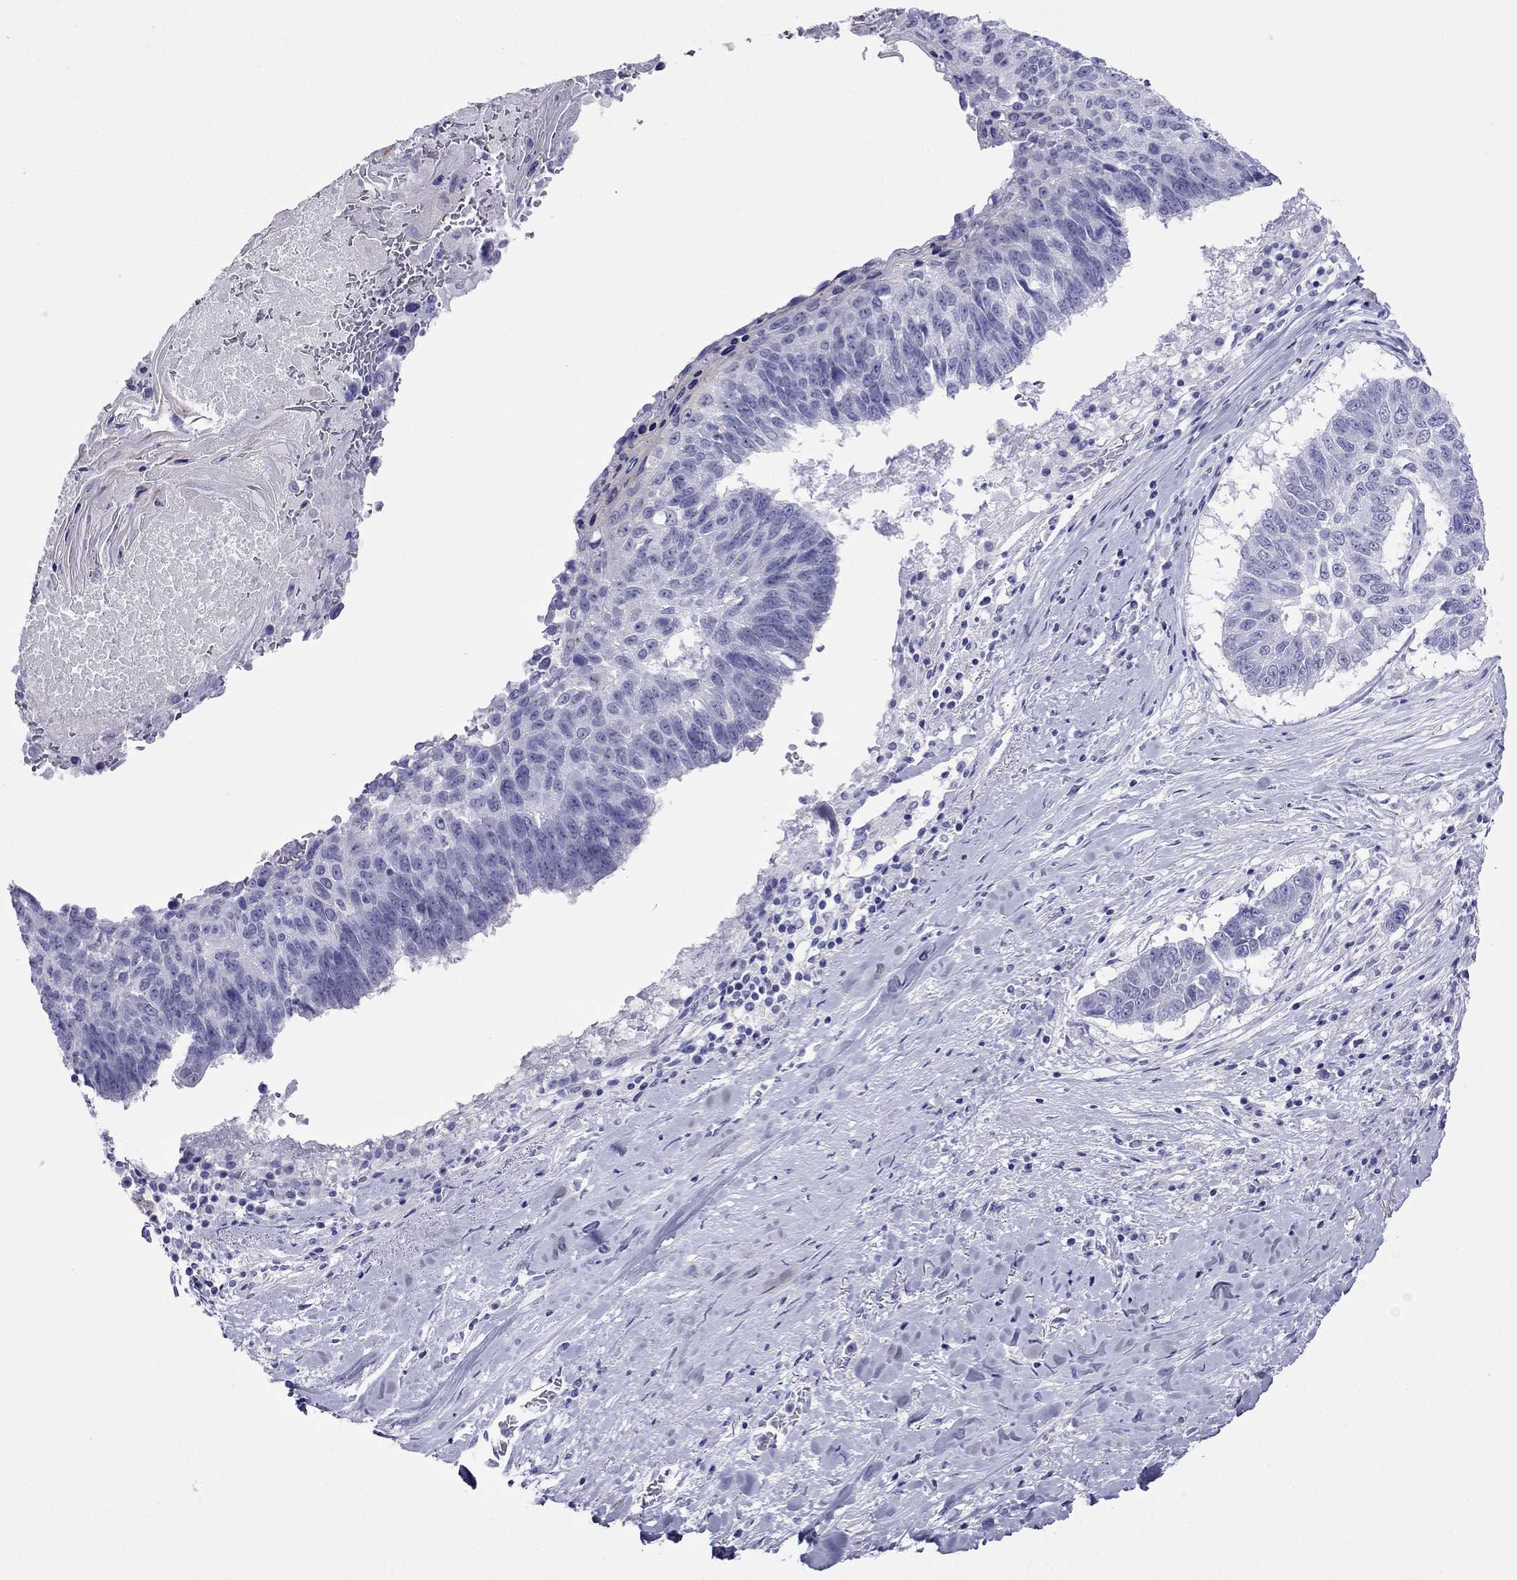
{"staining": {"intensity": "negative", "quantity": "none", "location": "none"}, "tissue": "lung cancer", "cell_type": "Tumor cells", "image_type": "cancer", "snomed": [{"axis": "morphology", "description": "Squamous cell carcinoma, NOS"}, {"axis": "topography", "description": "Lung"}], "caption": "A histopathology image of human lung cancer is negative for staining in tumor cells.", "gene": "PCDHA6", "patient": {"sex": "male", "age": 73}}